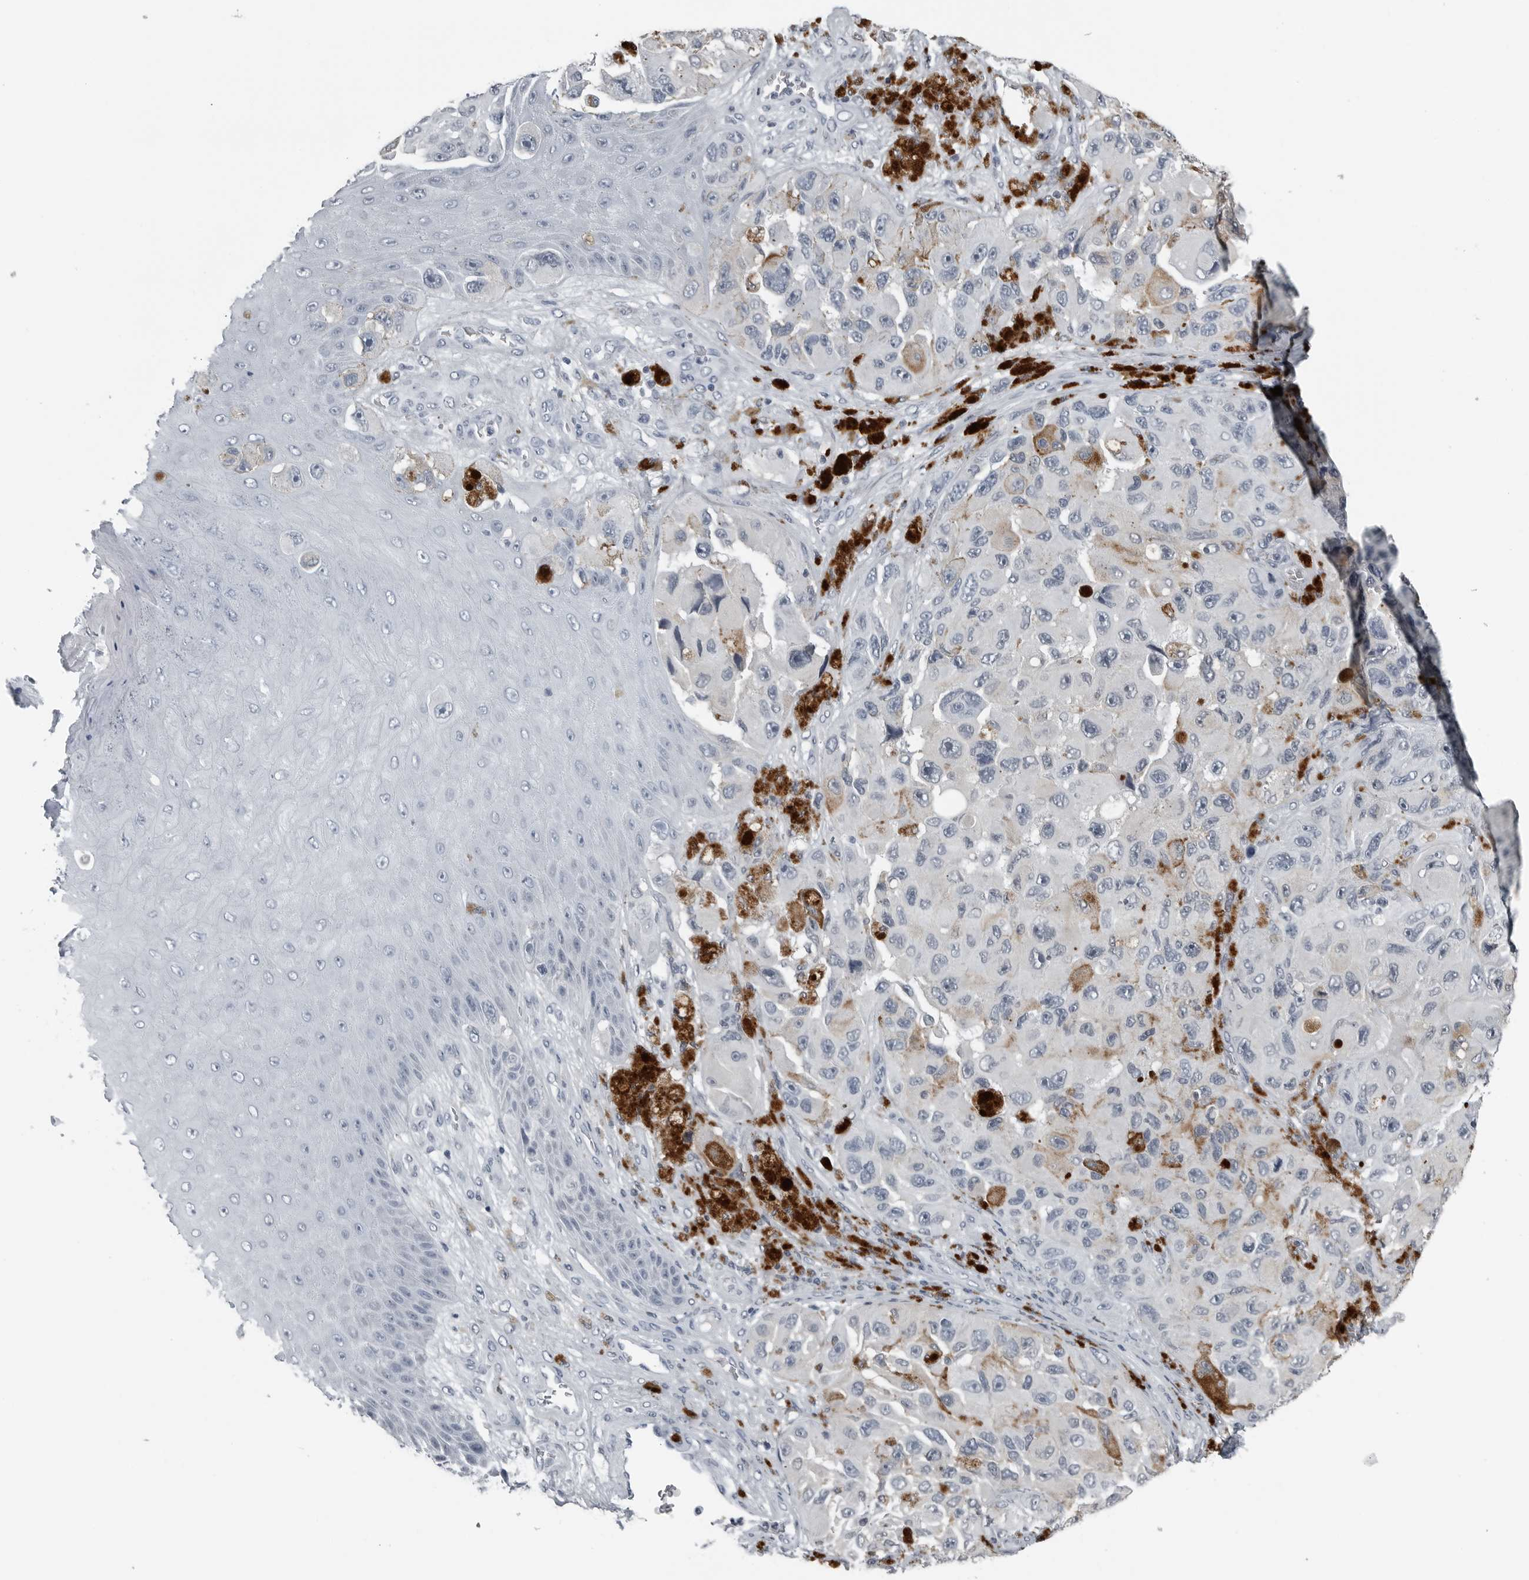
{"staining": {"intensity": "negative", "quantity": "none", "location": "none"}, "tissue": "melanoma", "cell_type": "Tumor cells", "image_type": "cancer", "snomed": [{"axis": "morphology", "description": "Malignant melanoma, NOS"}, {"axis": "topography", "description": "Skin"}], "caption": "This is an IHC histopathology image of melanoma. There is no expression in tumor cells.", "gene": "SPINK1", "patient": {"sex": "female", "age": 73}}